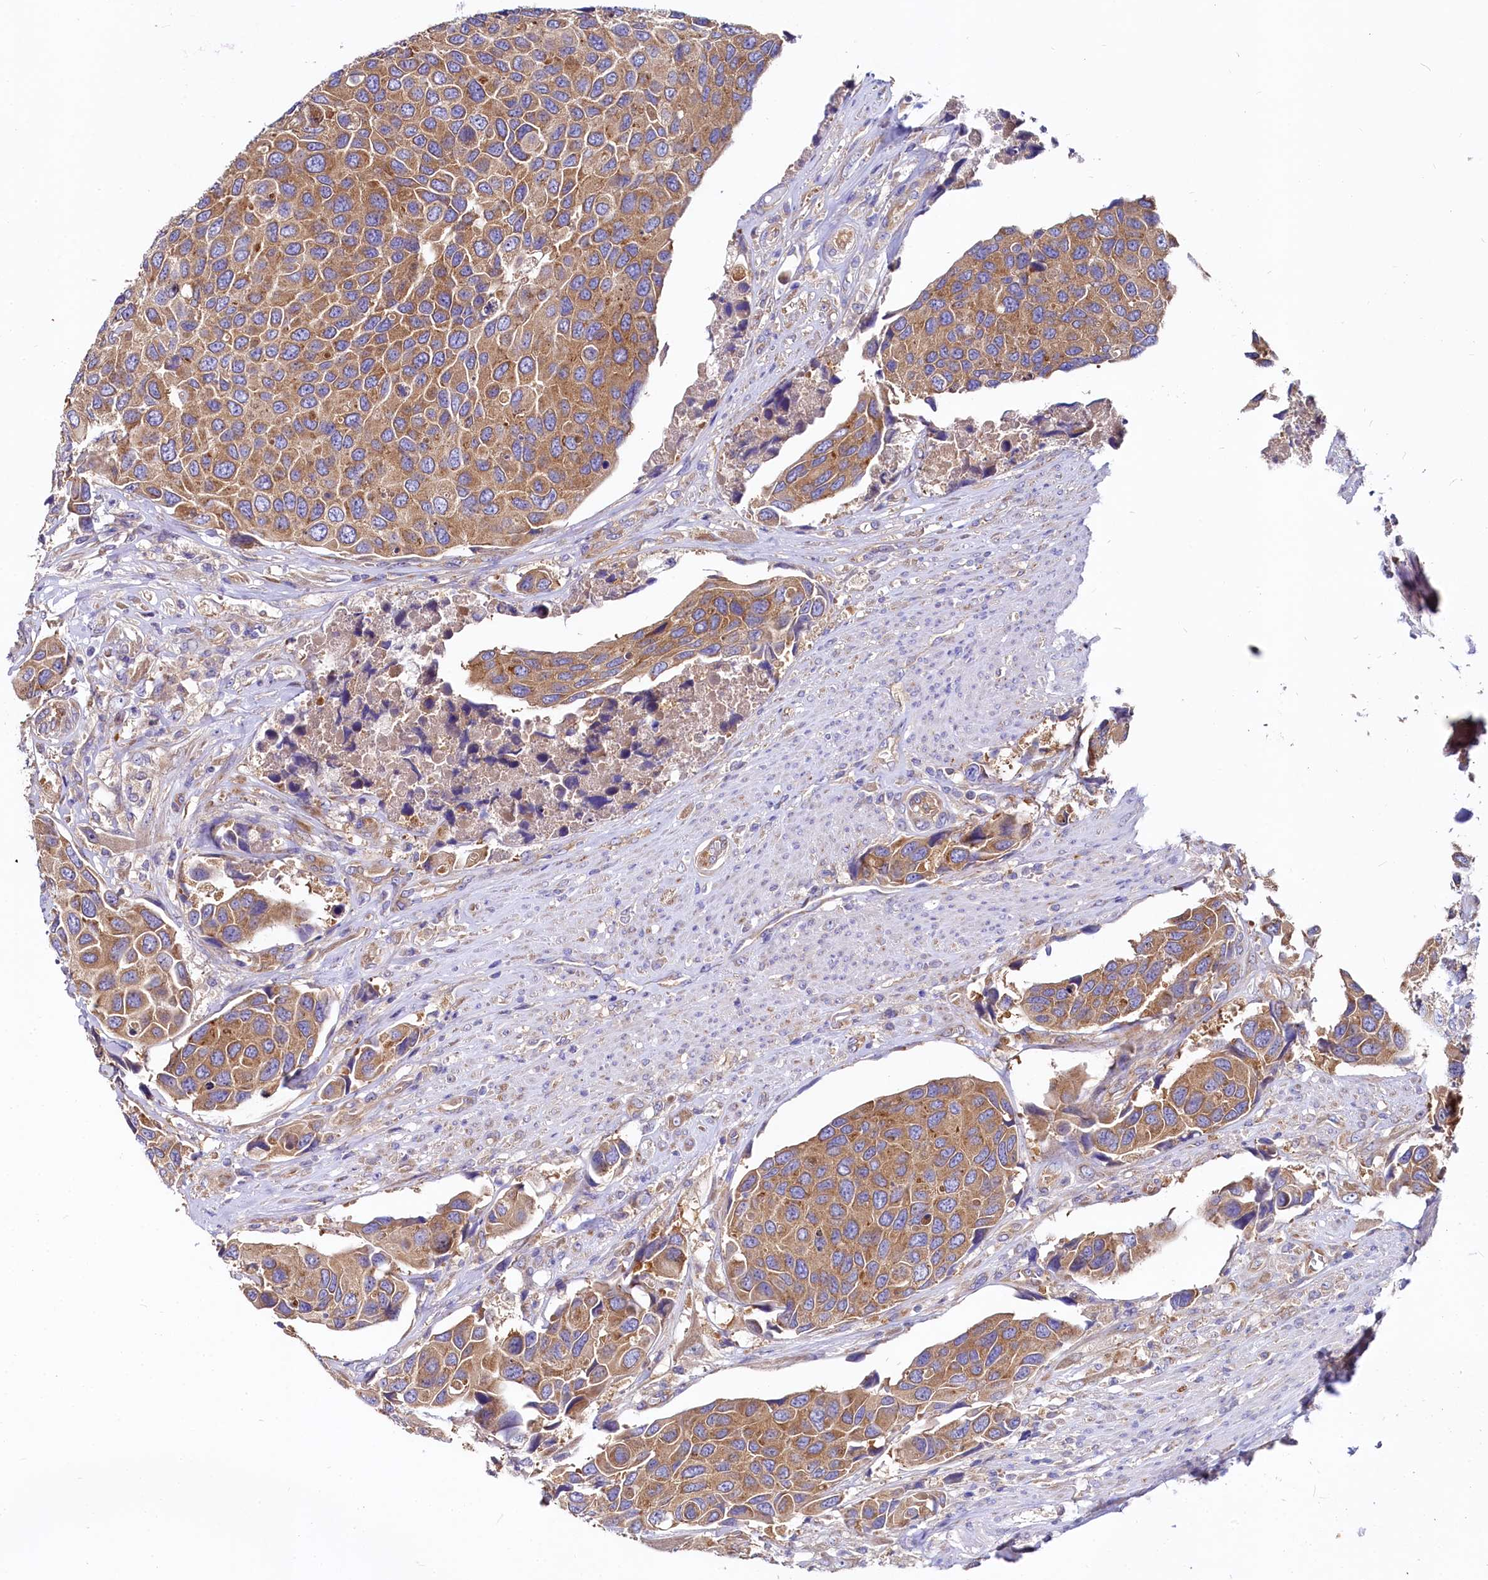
{"staining": {"intensity": "moderate", "quantity": ">75%", "location": "cytoplasmic/membranous"}, "tissue": "urothelial cancer", "cell_type": "Tumor cells", "image_type": "cancer", "snomed": [{"axis": "morphology", "description": "Urothelial carcinoma, High grade"}, {"axis": "topography", "description": "Urinary bladder"}], "caption": "Urothelial cancer tissue displays moderate cytoplasmic/membranous expression in approximately >75% of tumor cells, visualized by immunohistochemistry. The protein is shown in brown color, while the nuclei are stained blue.", "gene": "QARS1", "patient": {"sex": "male", "age": 74}}